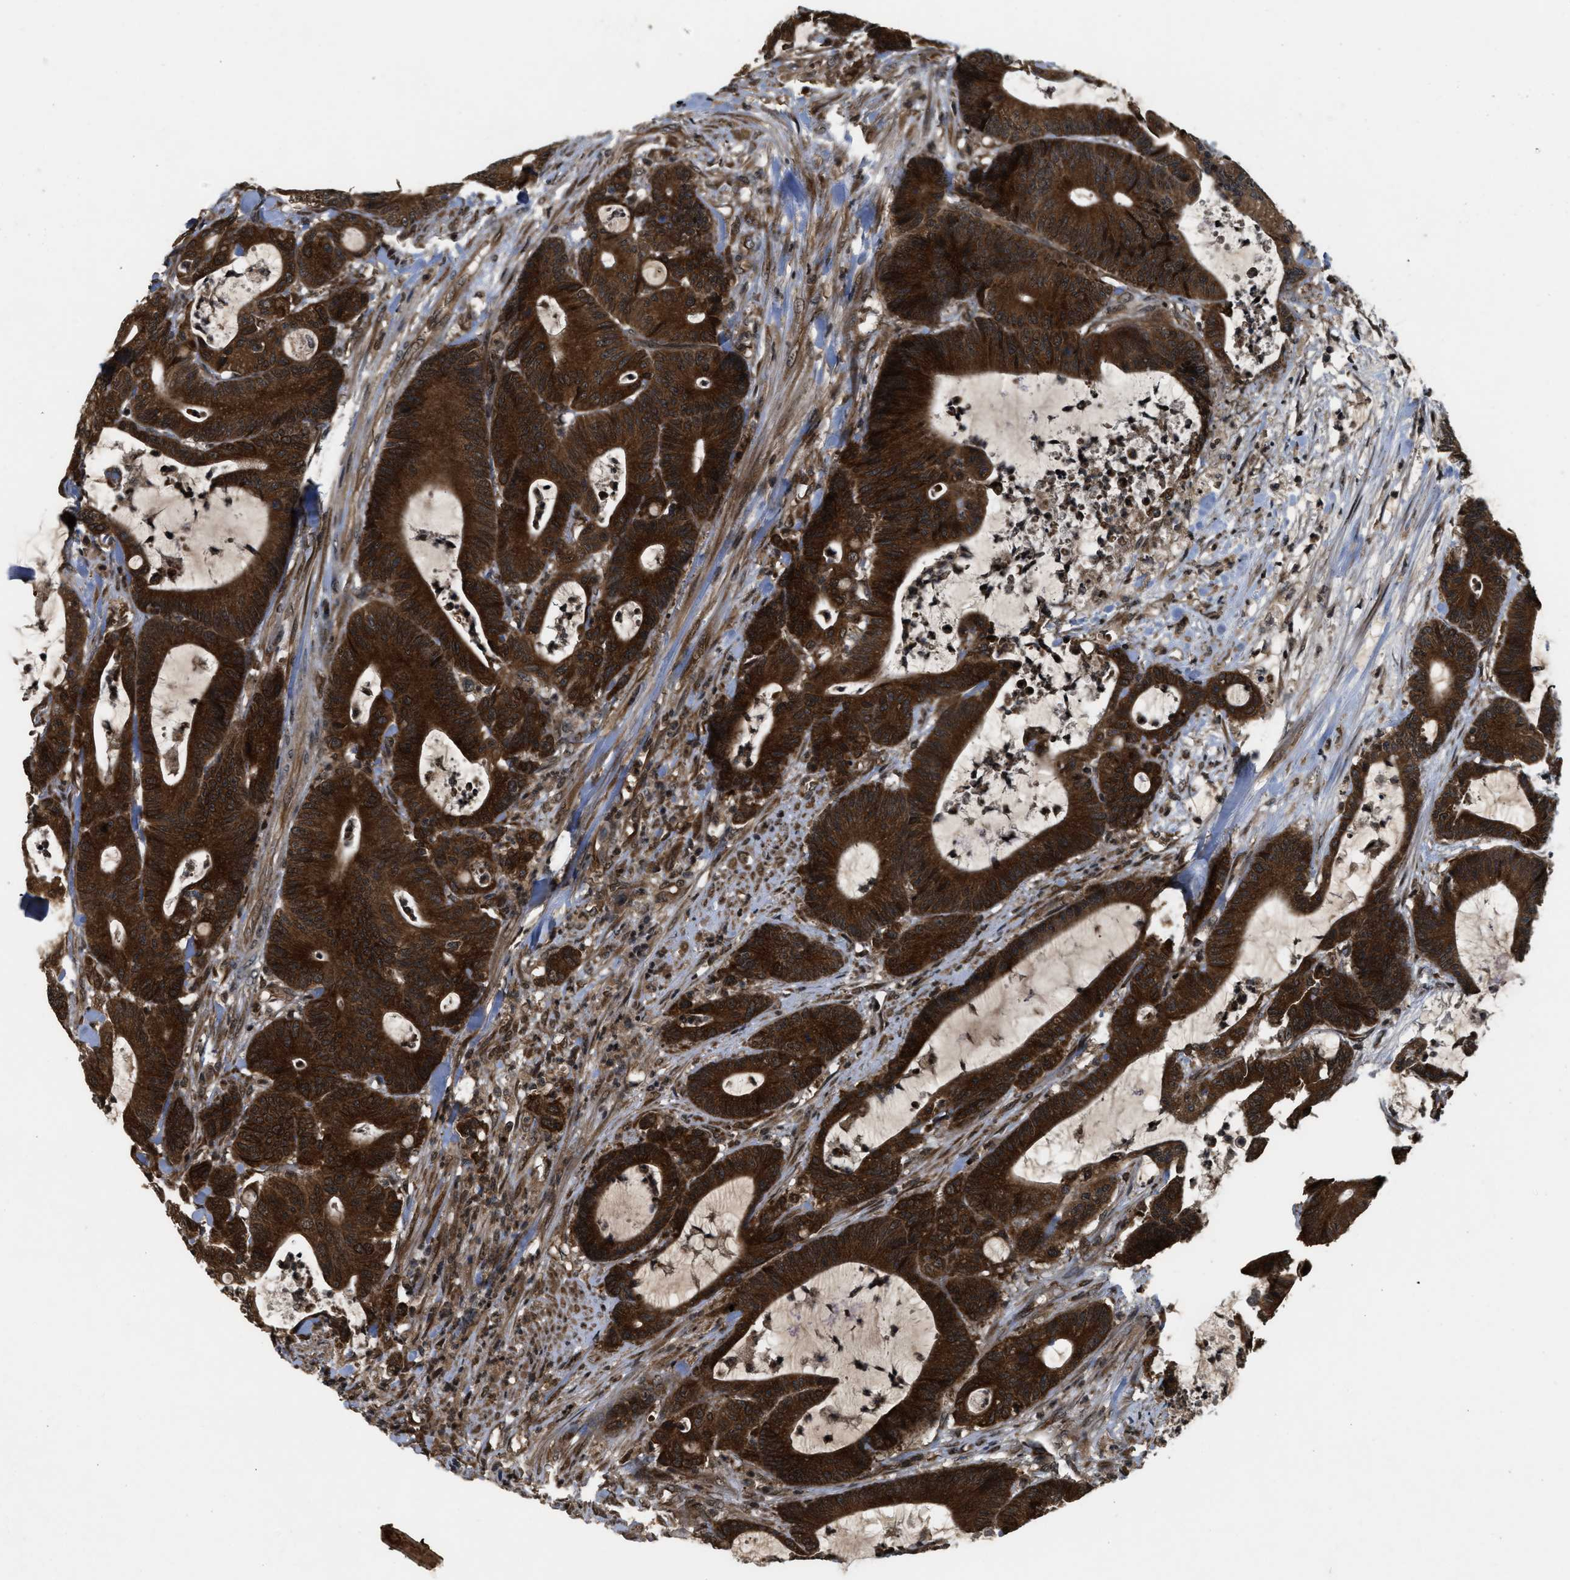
{"staining": {"intensity": "strong", "quantity": ">75%", "location": "cytoplasmic/membranous"}, "tissue": "colorectal cancer", "cell_type": "Tumor cells", "image_type": "cancer", "snomed": [{"axis": "morphology", "description": "Adenocarcinoma, NOS"}, {"axis": "topography", "description": "Colon"}], "caption": "Colorectal cancer tissue exhibits strong cytoplasmic/membranous staining in approximately >75% of tumor cells Using DAB (brown) and hematoxylin (blue) stains, captured at high magnification using brightfield microscopy.", "gene": "SPTLC1", "patient": {"sex": "female", "age": 84}}